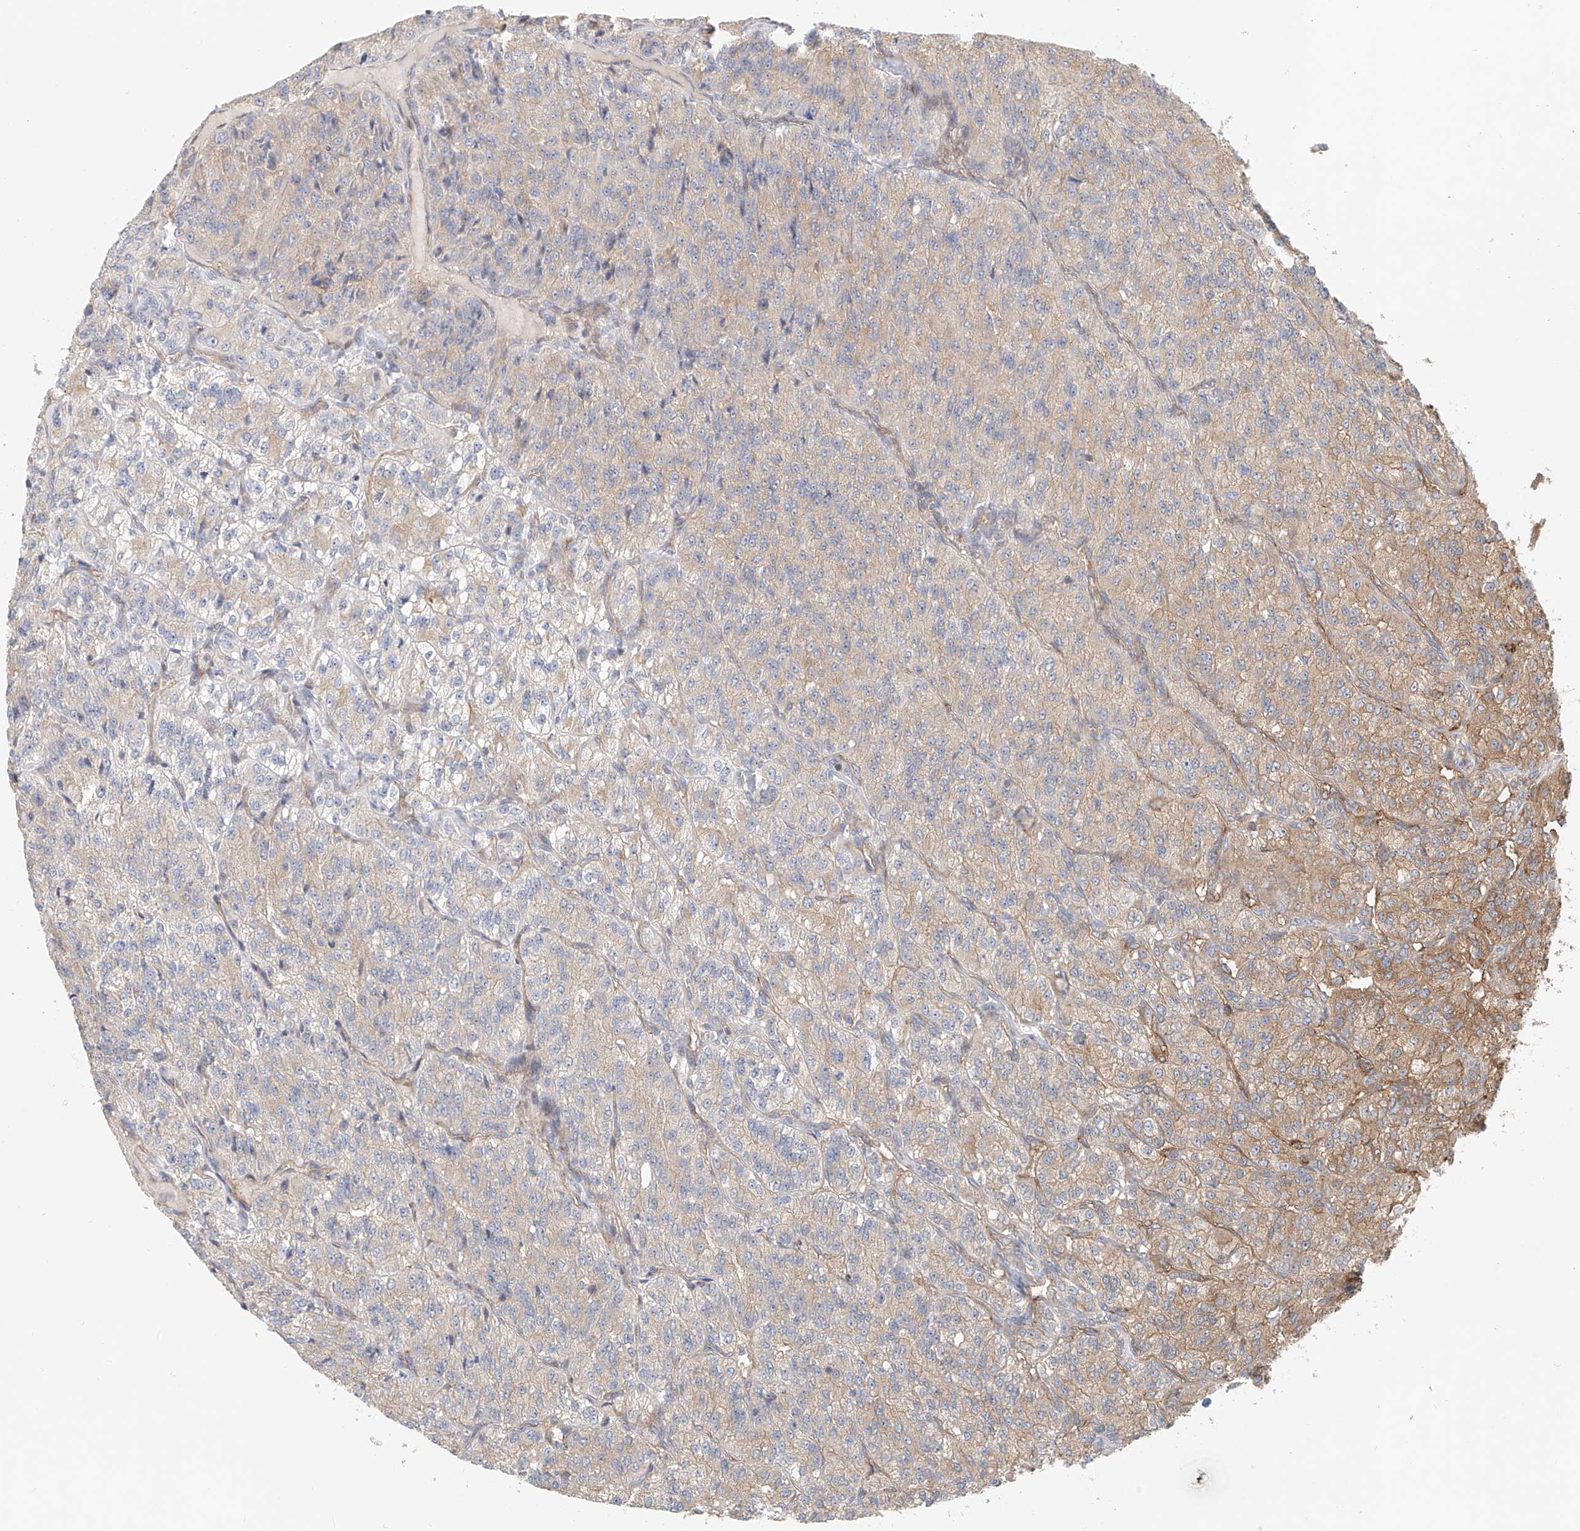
{"staining": {"intensity": "weak", "quantity": "<25%", "location": "cytoplasmic/membranous"}, "tissue": "renal cancer", "cell_type": "Tumor cells", "image_type": "cancer", "snomed": [{"axis": "morphology", "description": "Adenocarcinoma, NOS"}, {"axis": "topography", "description": "Kidney"}], "caption": "High power microscopy micrograph of an immunohistochemistry micrograph of renal cancer, revealing no significant staining in tumor cells.", "gene": "FRYL", "patient": {"sex": "female", "age": 63}}